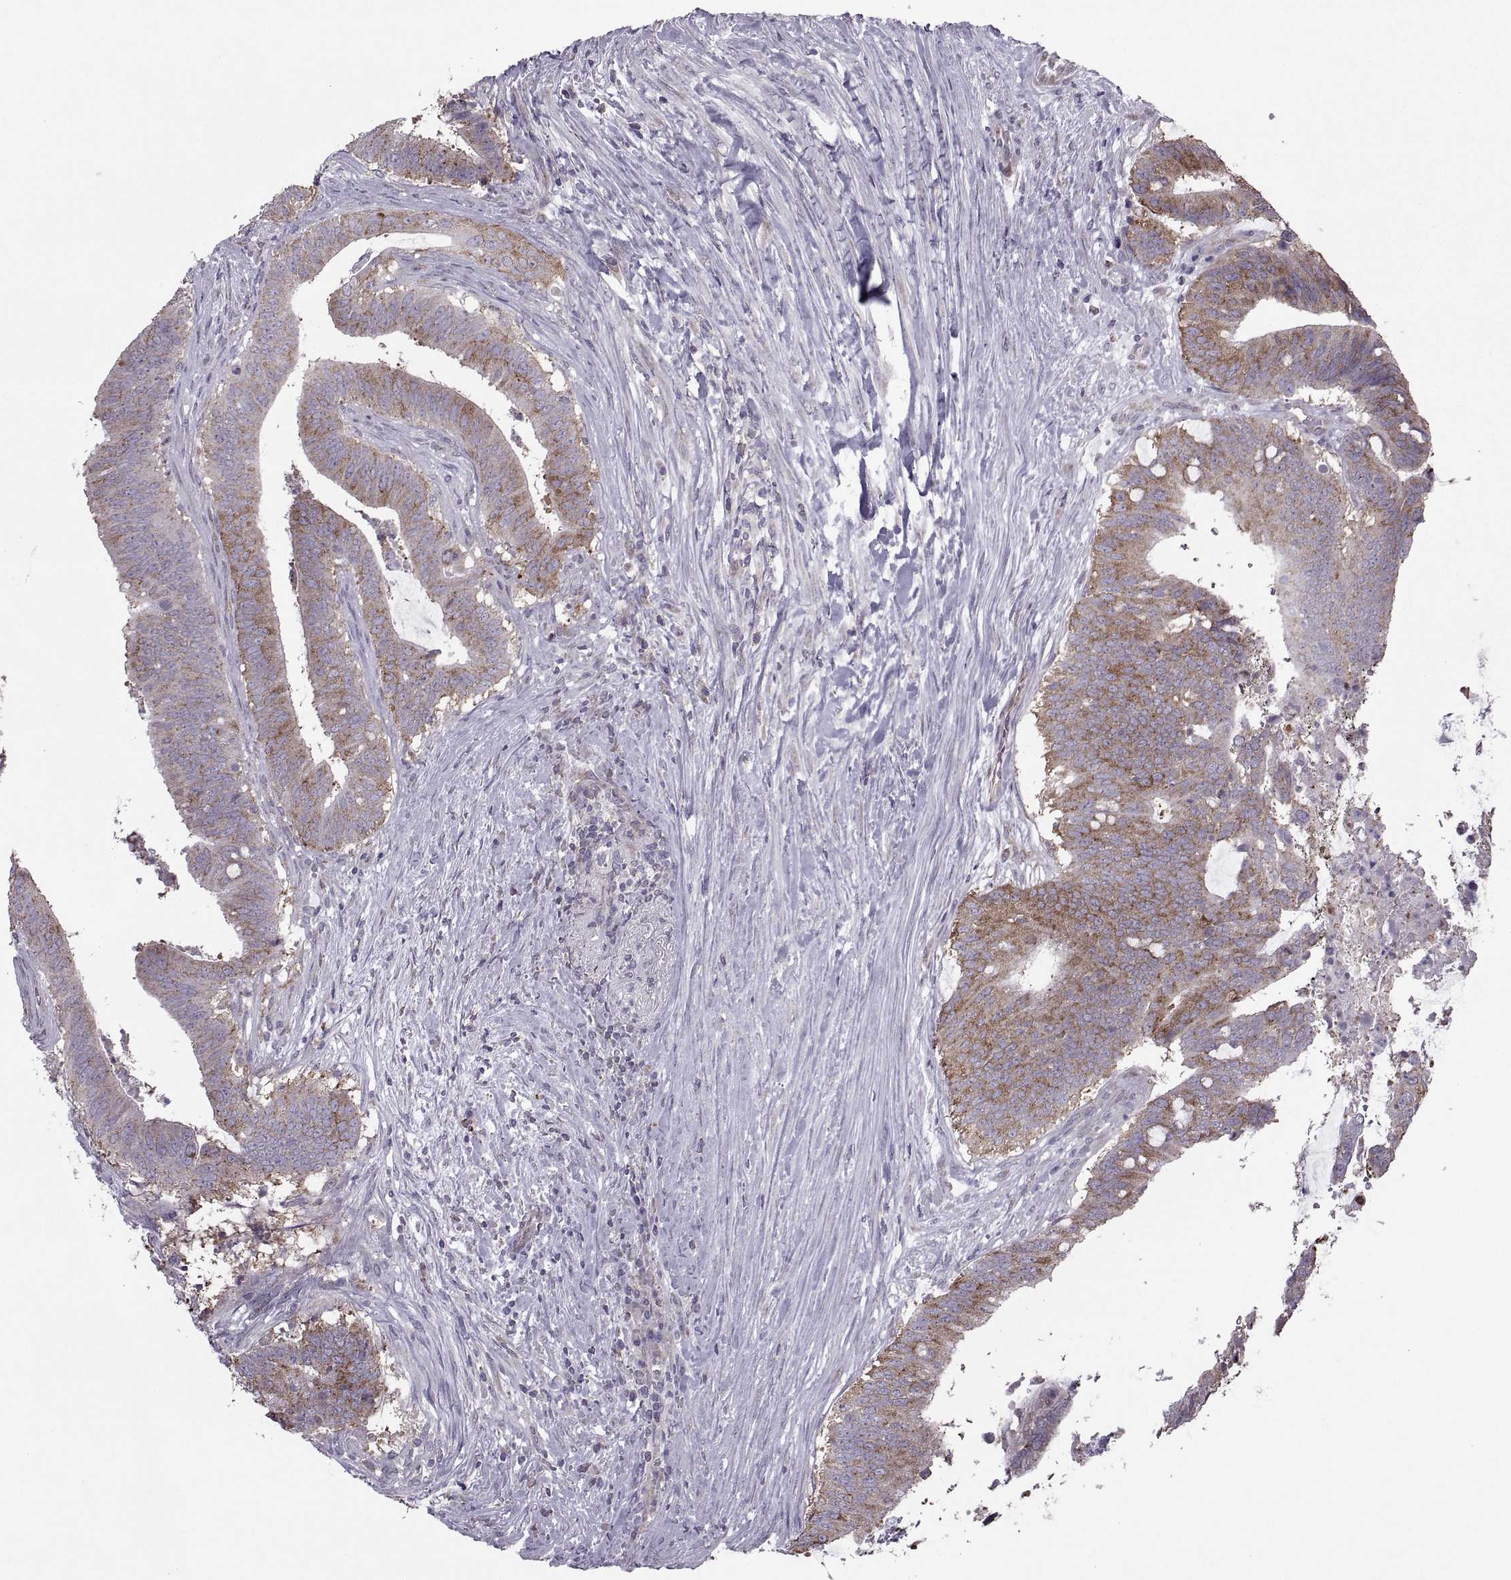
{"staining": {"intensity": "moderate", "quantity": "<25%", "location": "cytoplasmic/membranous"}, "tissue": "colorectal cancer", "cell_type": "Tumor cells", "image_type": "cancer", "snomed": [{"axis": "morphology", "description": "Adenocarcinoma, NOS"}, {"axis": "topography", "description": "Colon"}], "caption": "Immunohistochemical staining of colorectal adenocarcinoma shows moderate cytoplasmic/membranous protein positivity in approximately <25% of tumor cells. (DAB (3,3'-diaminobenzidine) IHC with brightfield microscopy, high magnification).", "gene": "PABPC1", "patient": {"sex": "female", "age": 43}}